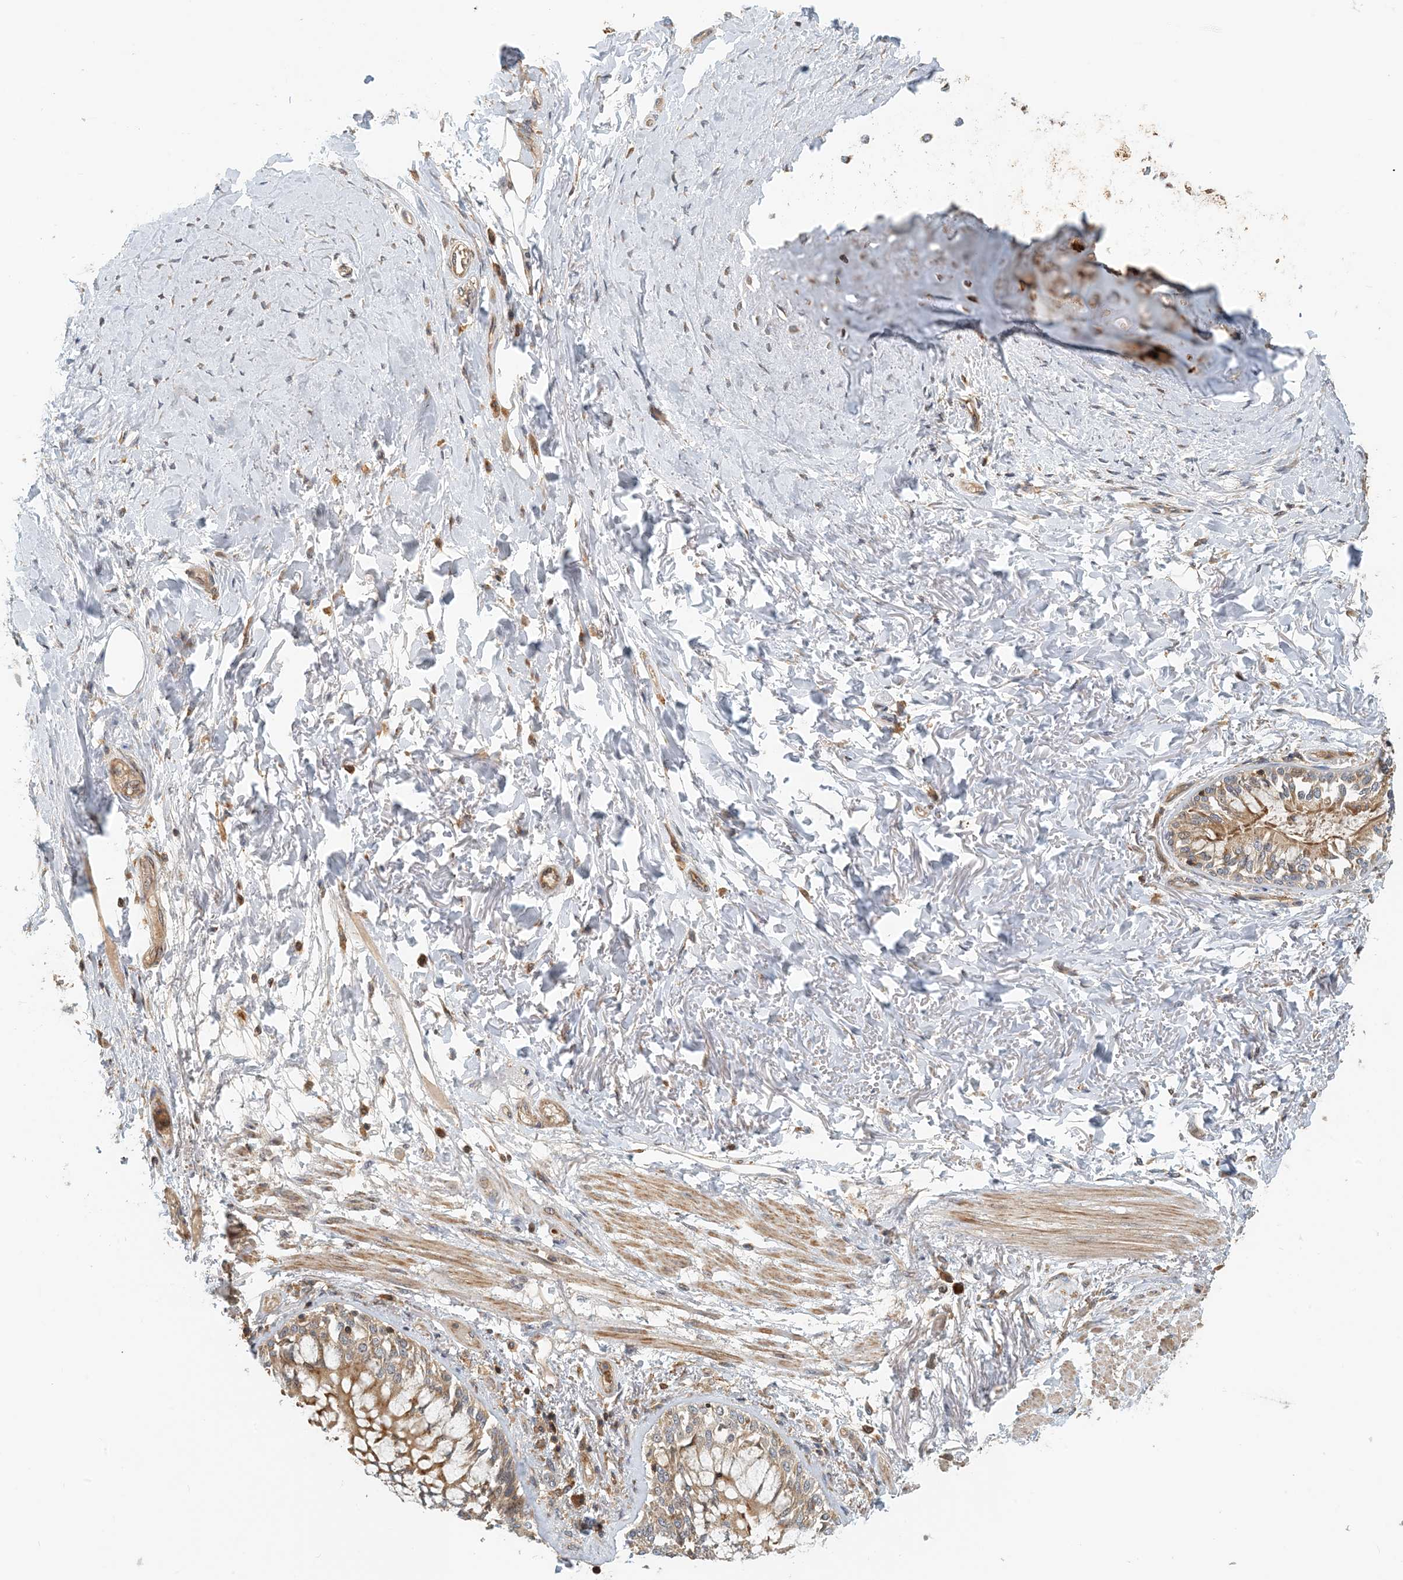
{"staining": {"intensity": "negative", "quantity": "none", "location": "none"}, "tissue": "adipose tissue", "cell_type": "Adipocytes", "image_type": "normal", "snomed": [{"axis": "morphology", "description": "Normal tissue, NOS"}, {"axis": "topography", "description": "Cartilage tissue"}, {"axis": "topography", "description": "Bronchus"}, {"axis": "topography", "description": "Lung"}, {"axis": "topography", "description": "Peripheral nerve tissue"}], "caption": "Adipocytes show no significant expression in benign adipose tissue. Nuclei are stained in blue.", "gene": "COLEC11", "patient": {"sex": "female", "age": 49}}